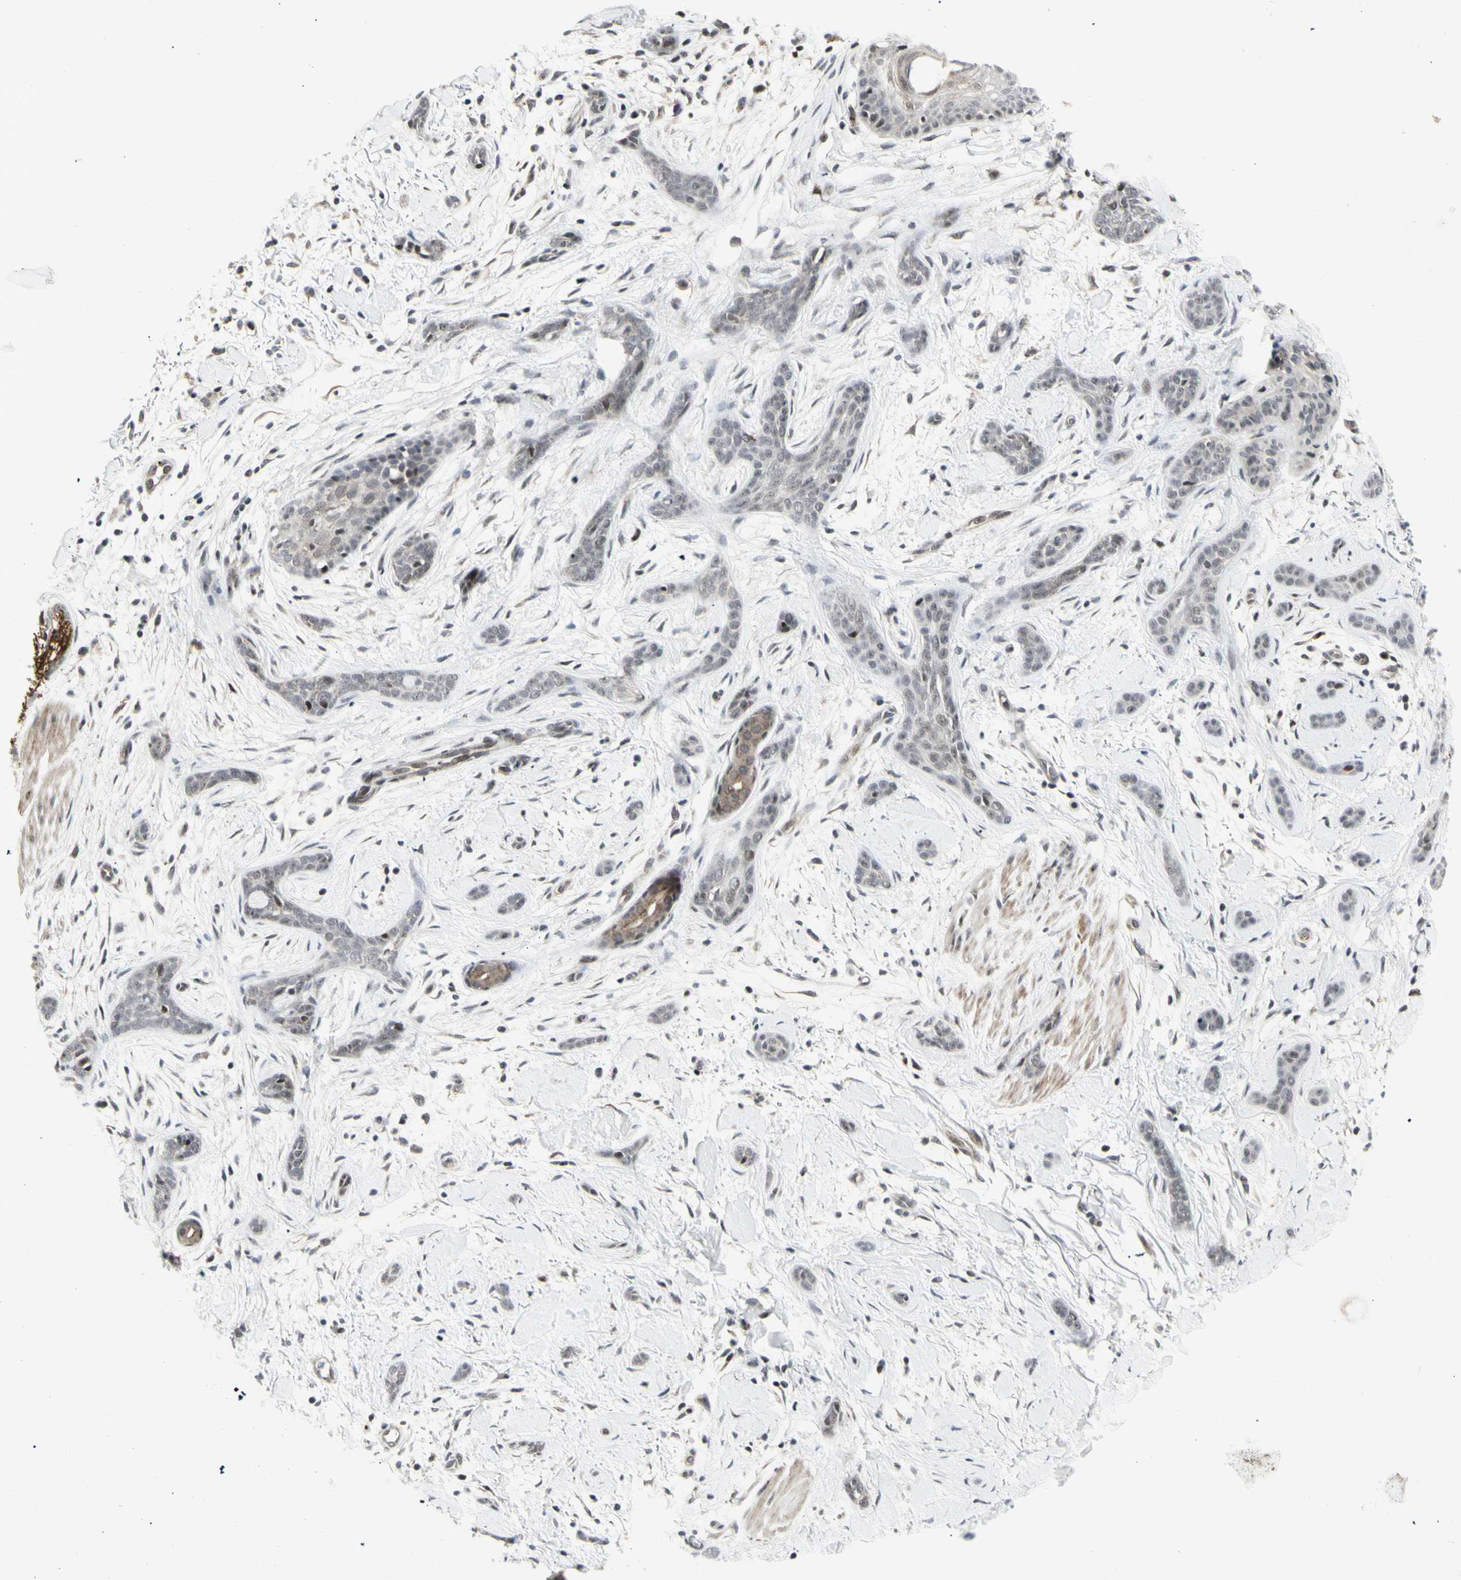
{"staining": {"intensity": "negative", "quantity": "none", "location": "none"}, "tissue": "skin cancer", "cell_type": "Tumor cells", "image_type": "cancer", "snomed": [{"axis": "morphology", "description": "Basal cell carcinoma"}, {"axis": "morphology", "description": "Adnexal tumor, benign"}, {"axis": "topography", "description": "Skin"}], "caption": "This is an IHC photomicrograph of skin cancer (benign adnexal tumor). There is no positivity in tumor cells.", "gene": "DHRS7B", "patient": {"sex": "female", "age": 42}}